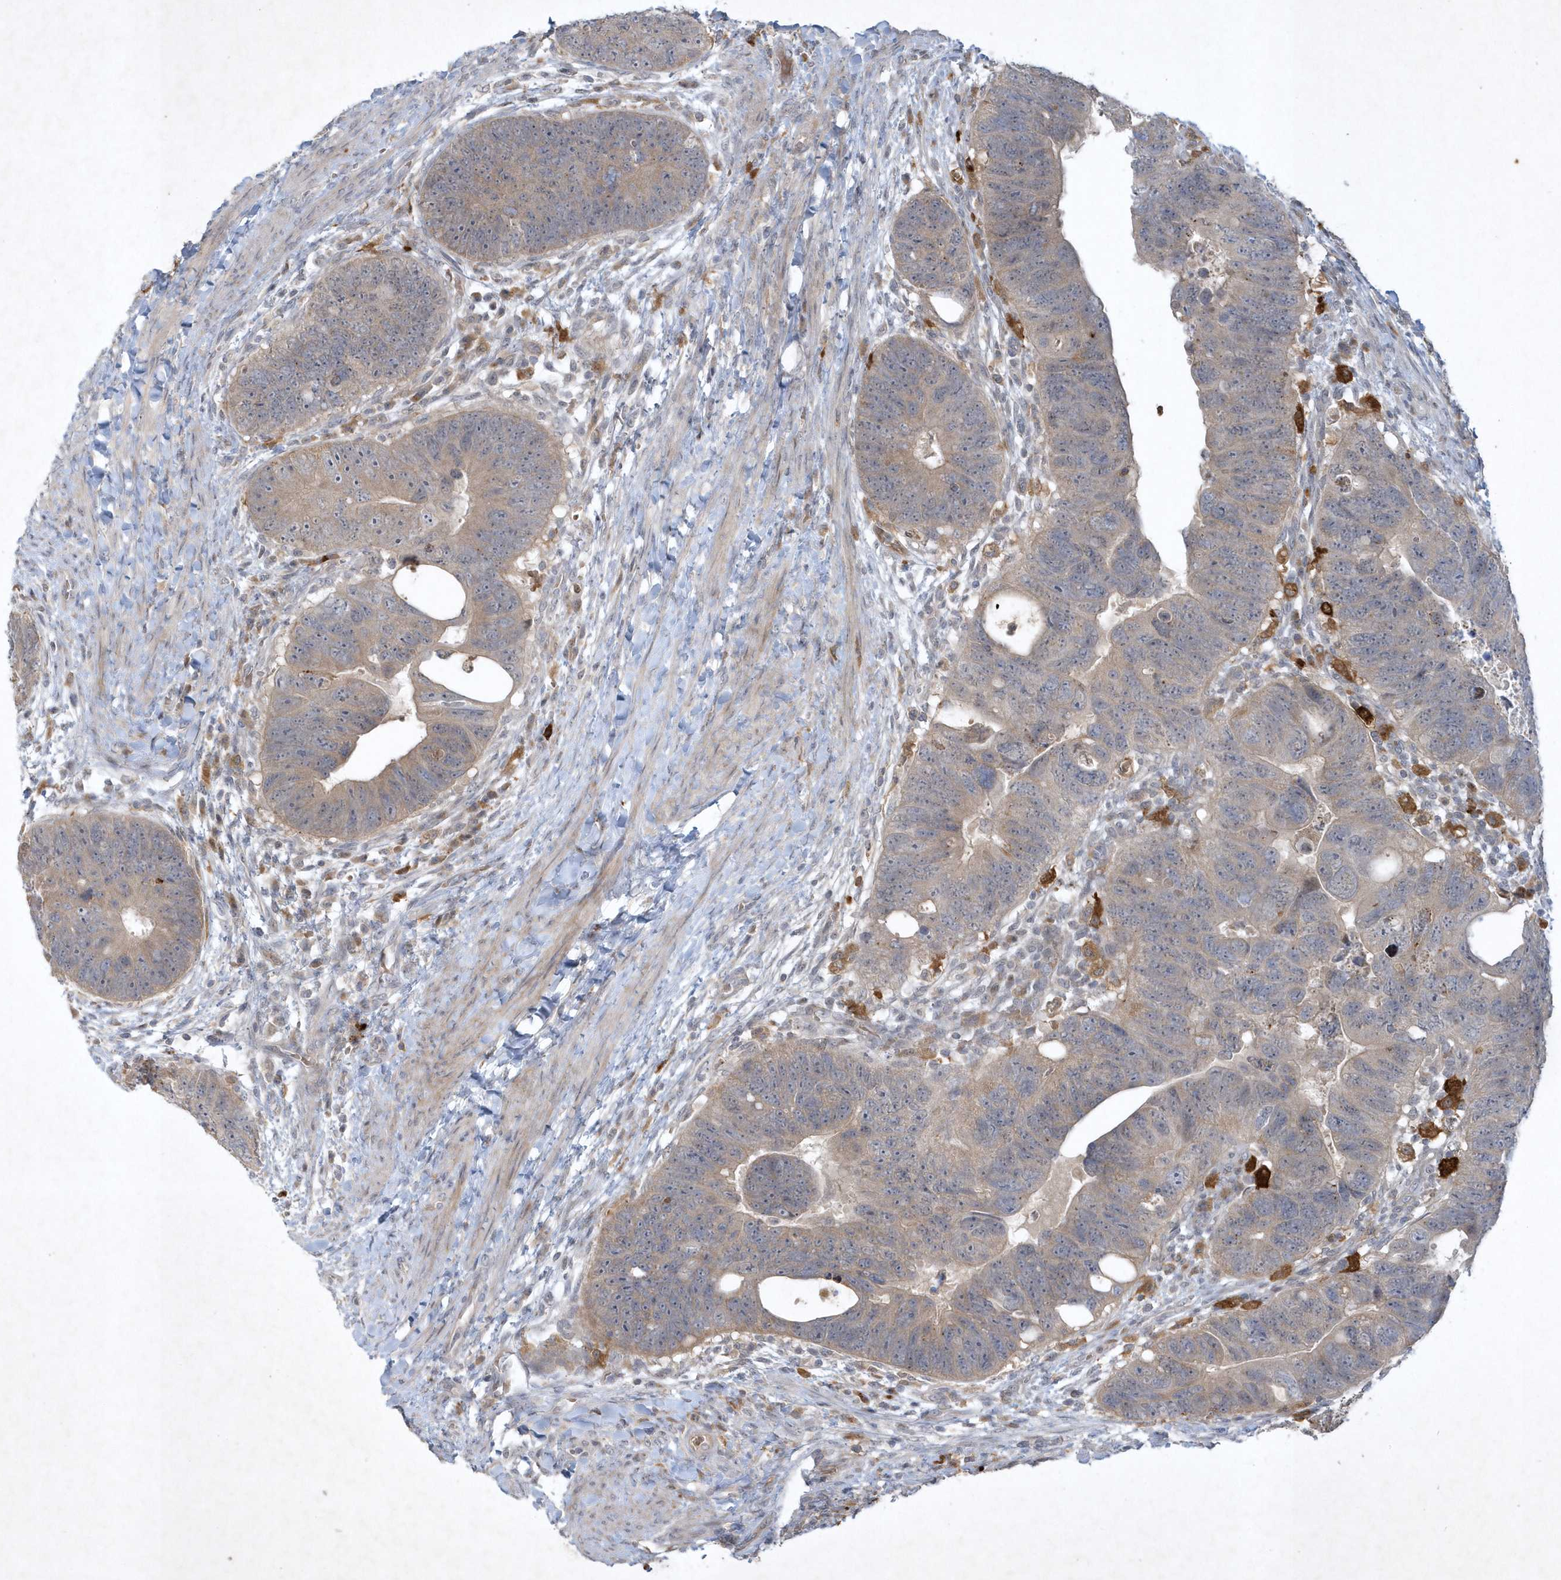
{"staining": {"intensity": "moderate", "quantity": "<25%", "location": "cytoplasmic/membranous"}, "tissue": "colorectal cancer", "cell_type": "Tumor cells", "image_type": "cancer", "snomed": [{"axis": "morphology", "description": "Adenocarcinoma, NOS"}, {"axis": "topography", "description": "Rectum"}], "caption": "Immunohistochemical staining of colorectal cancer demonstrates low levels of moderate cytoplasmic/membranous protein staining in about <25% of tumor cells.", "gene": "THG1L", "patient": {"sex": "male", "age": 59}}